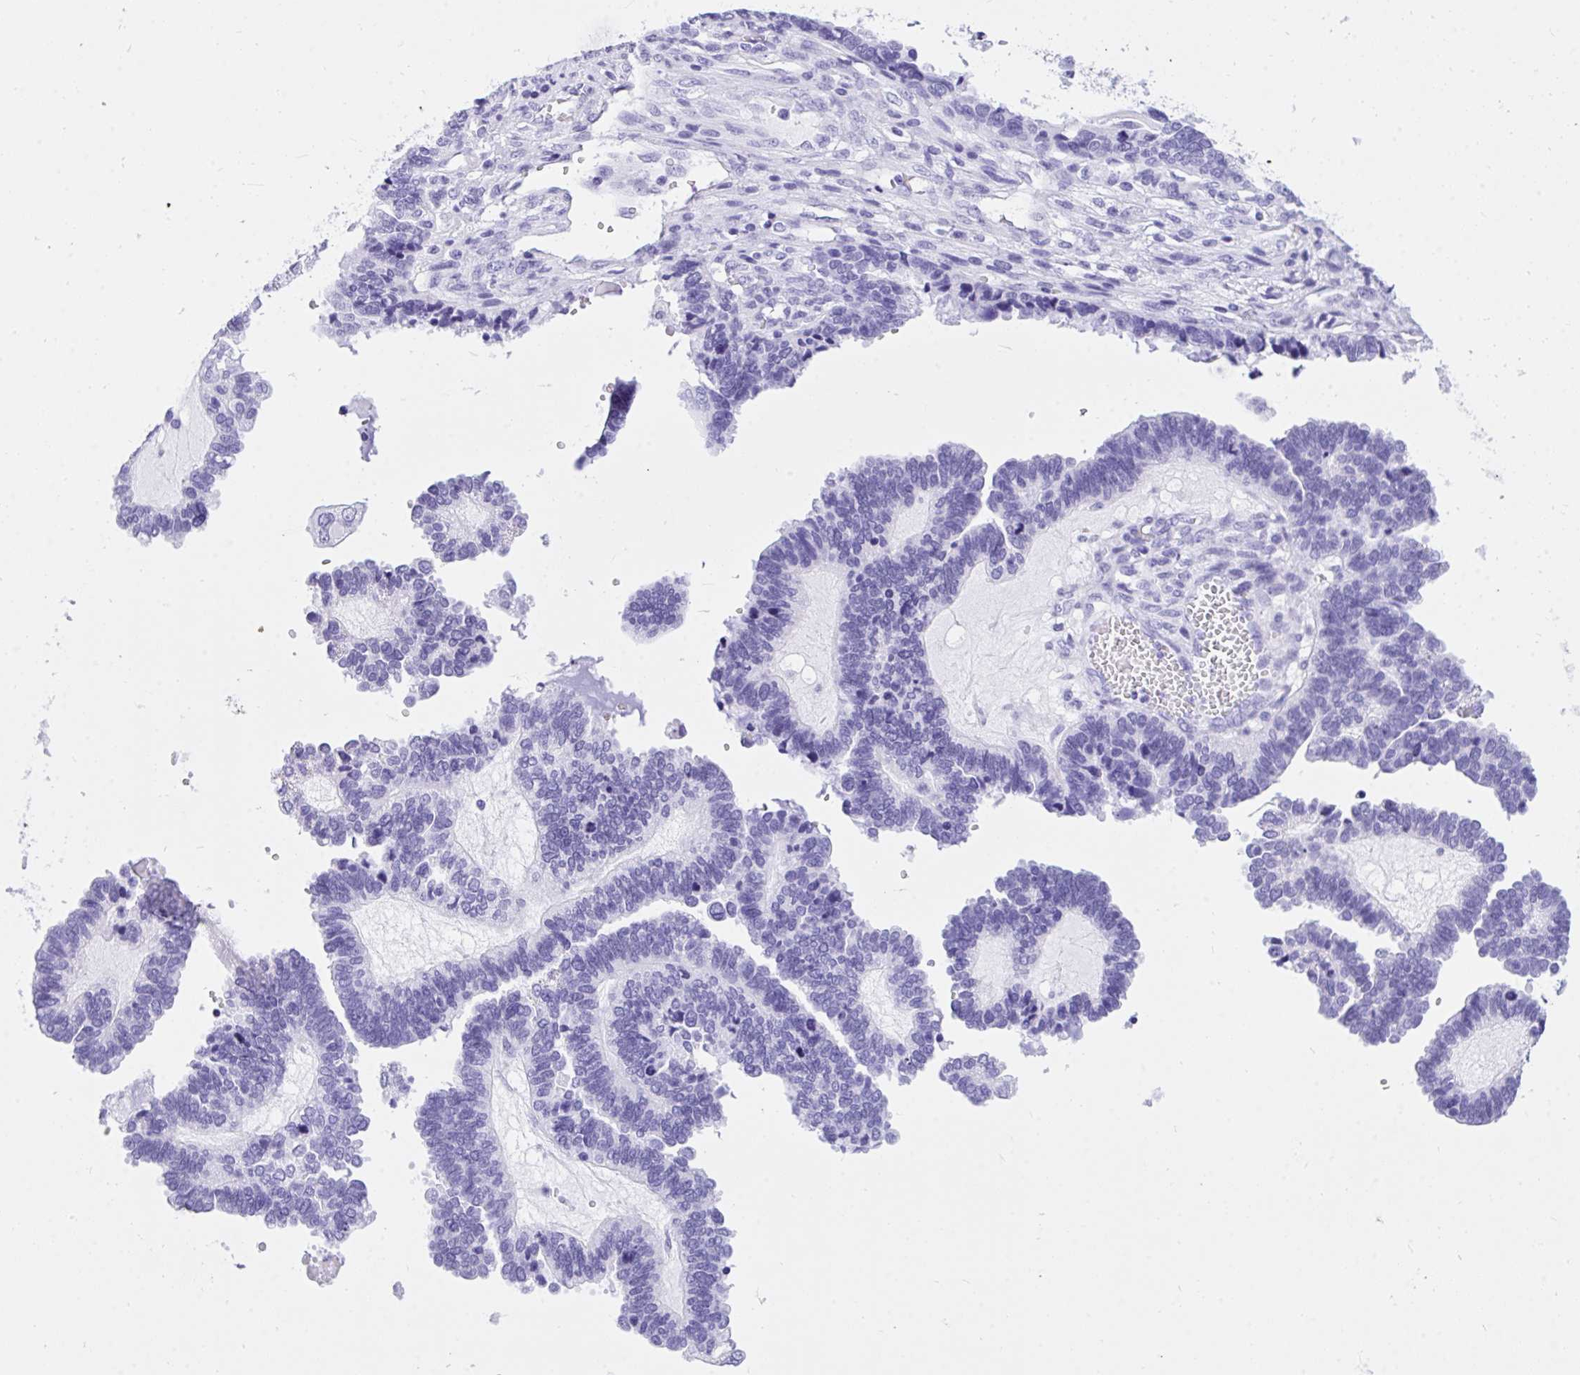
{"staining": {"intensity": "negative", "quantity": "none", "location": "none"}, "tissue": "ovarian cancer", "cell_type": "Tumor cells", "image_type": "cancer", "snomed": [{"axis": "morphology", "description": "Cystadenocarcinoma, serous, NOS"}, {"axis": "topography", "description": "Ovary"}], "caption": "Protein analysis of serous cystadenocarcinoma (ovarian) displays no significant staining in tumor cells.", "gene": "TLN2", "patient": {"sex": "female", "age": 51}}